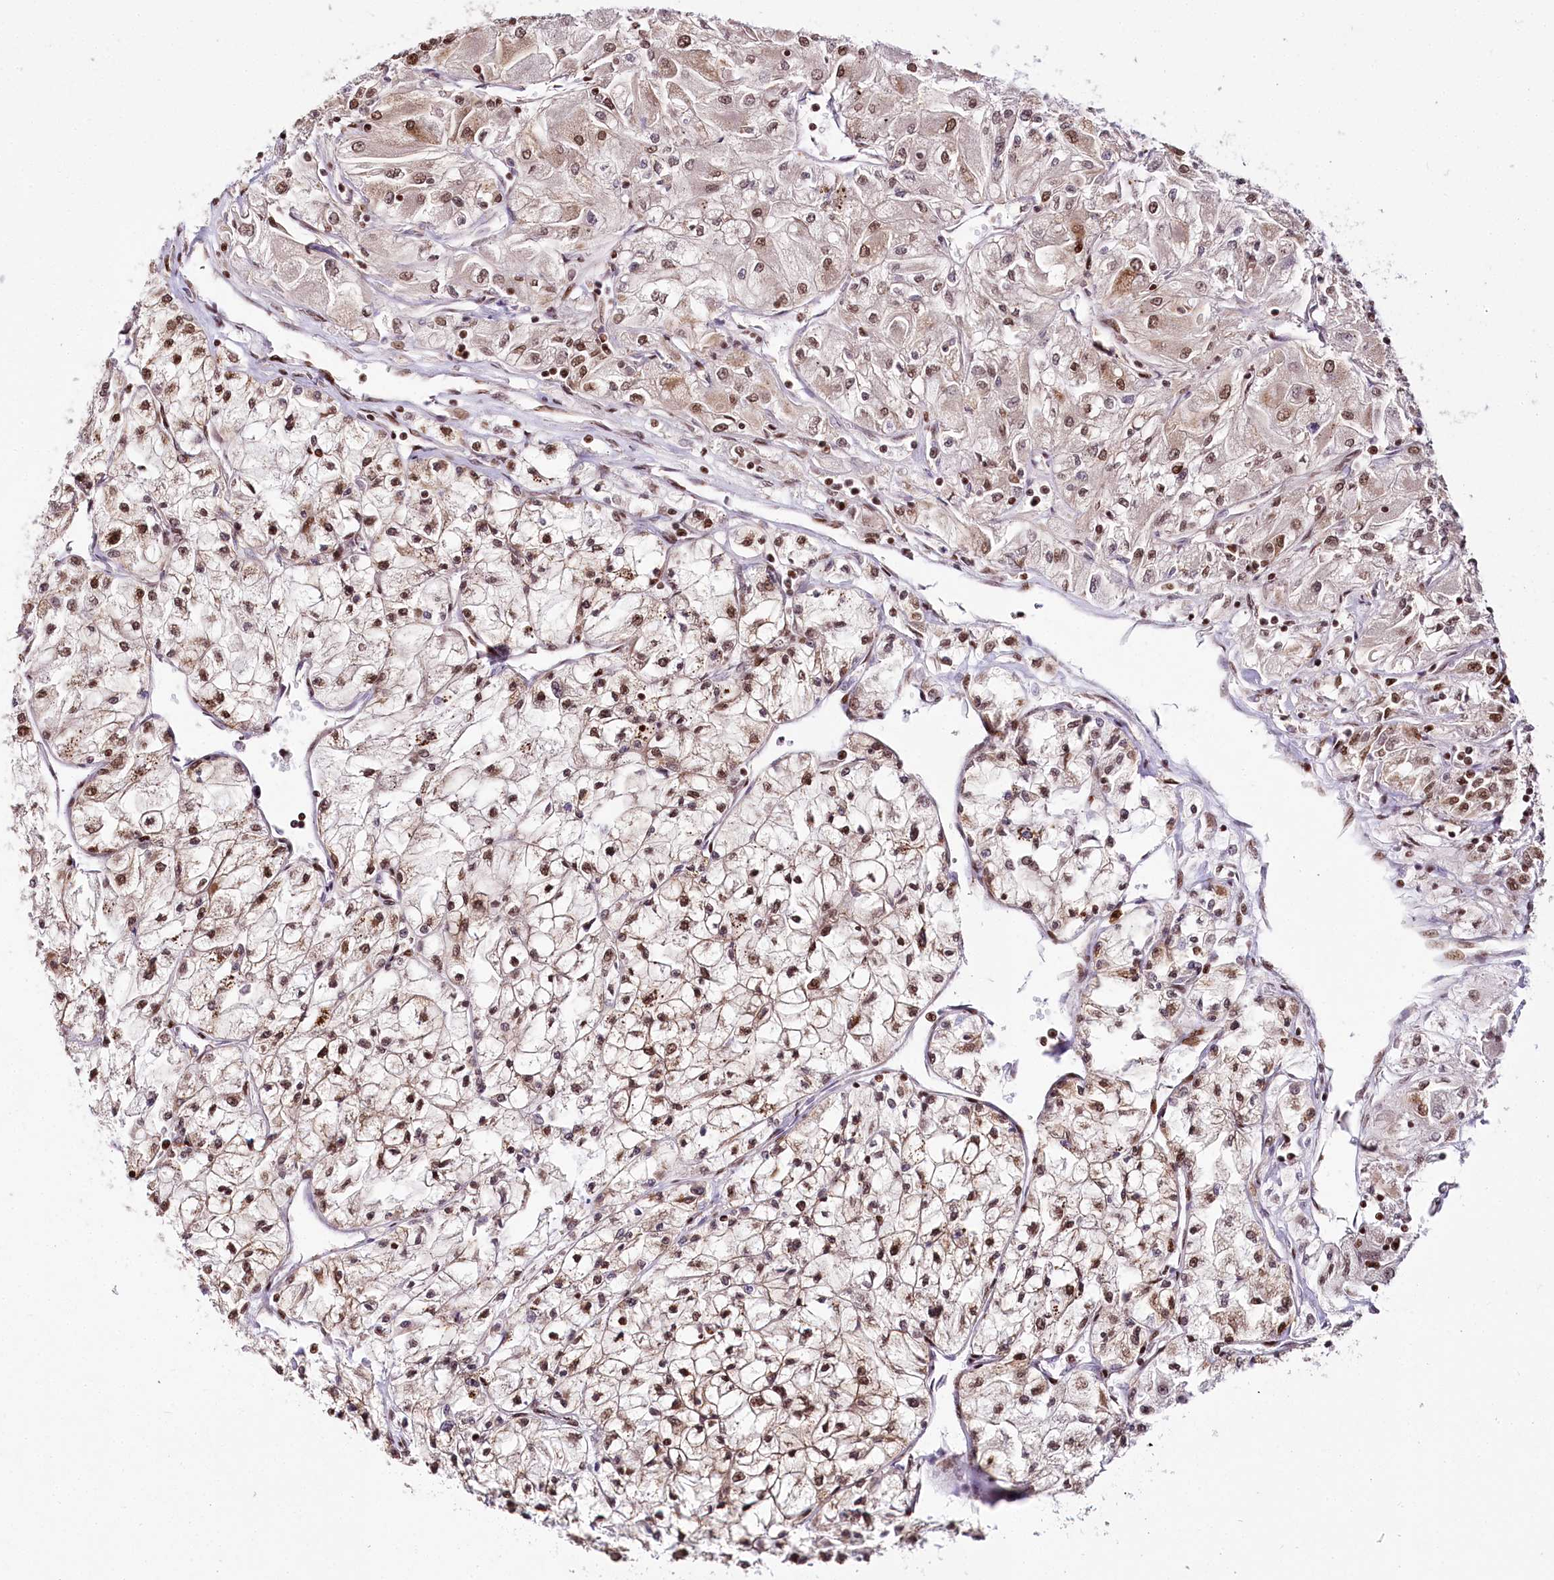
{"staining": {"intensity": "moderate", "quantity": ">75%", "location": "cytoplasmic/membranous,nuclear"}, "tissue": "renal cancer", "cell_type": "Tumor cells", "image_type": "cancer", "snomed": [{"axis": "morphology", "description": "Adenocarcinoma, NOS"}, {"axis": "topography", "description": "Kidney"}], "caption": "Adenocarcinoma (renal) tissue reveals moderate cytoplasmic/membranous and nuclear staining in about >75% of tumor cells", "gene": "SMARCE1", "patient": {"sex": "male", "age": 80}}